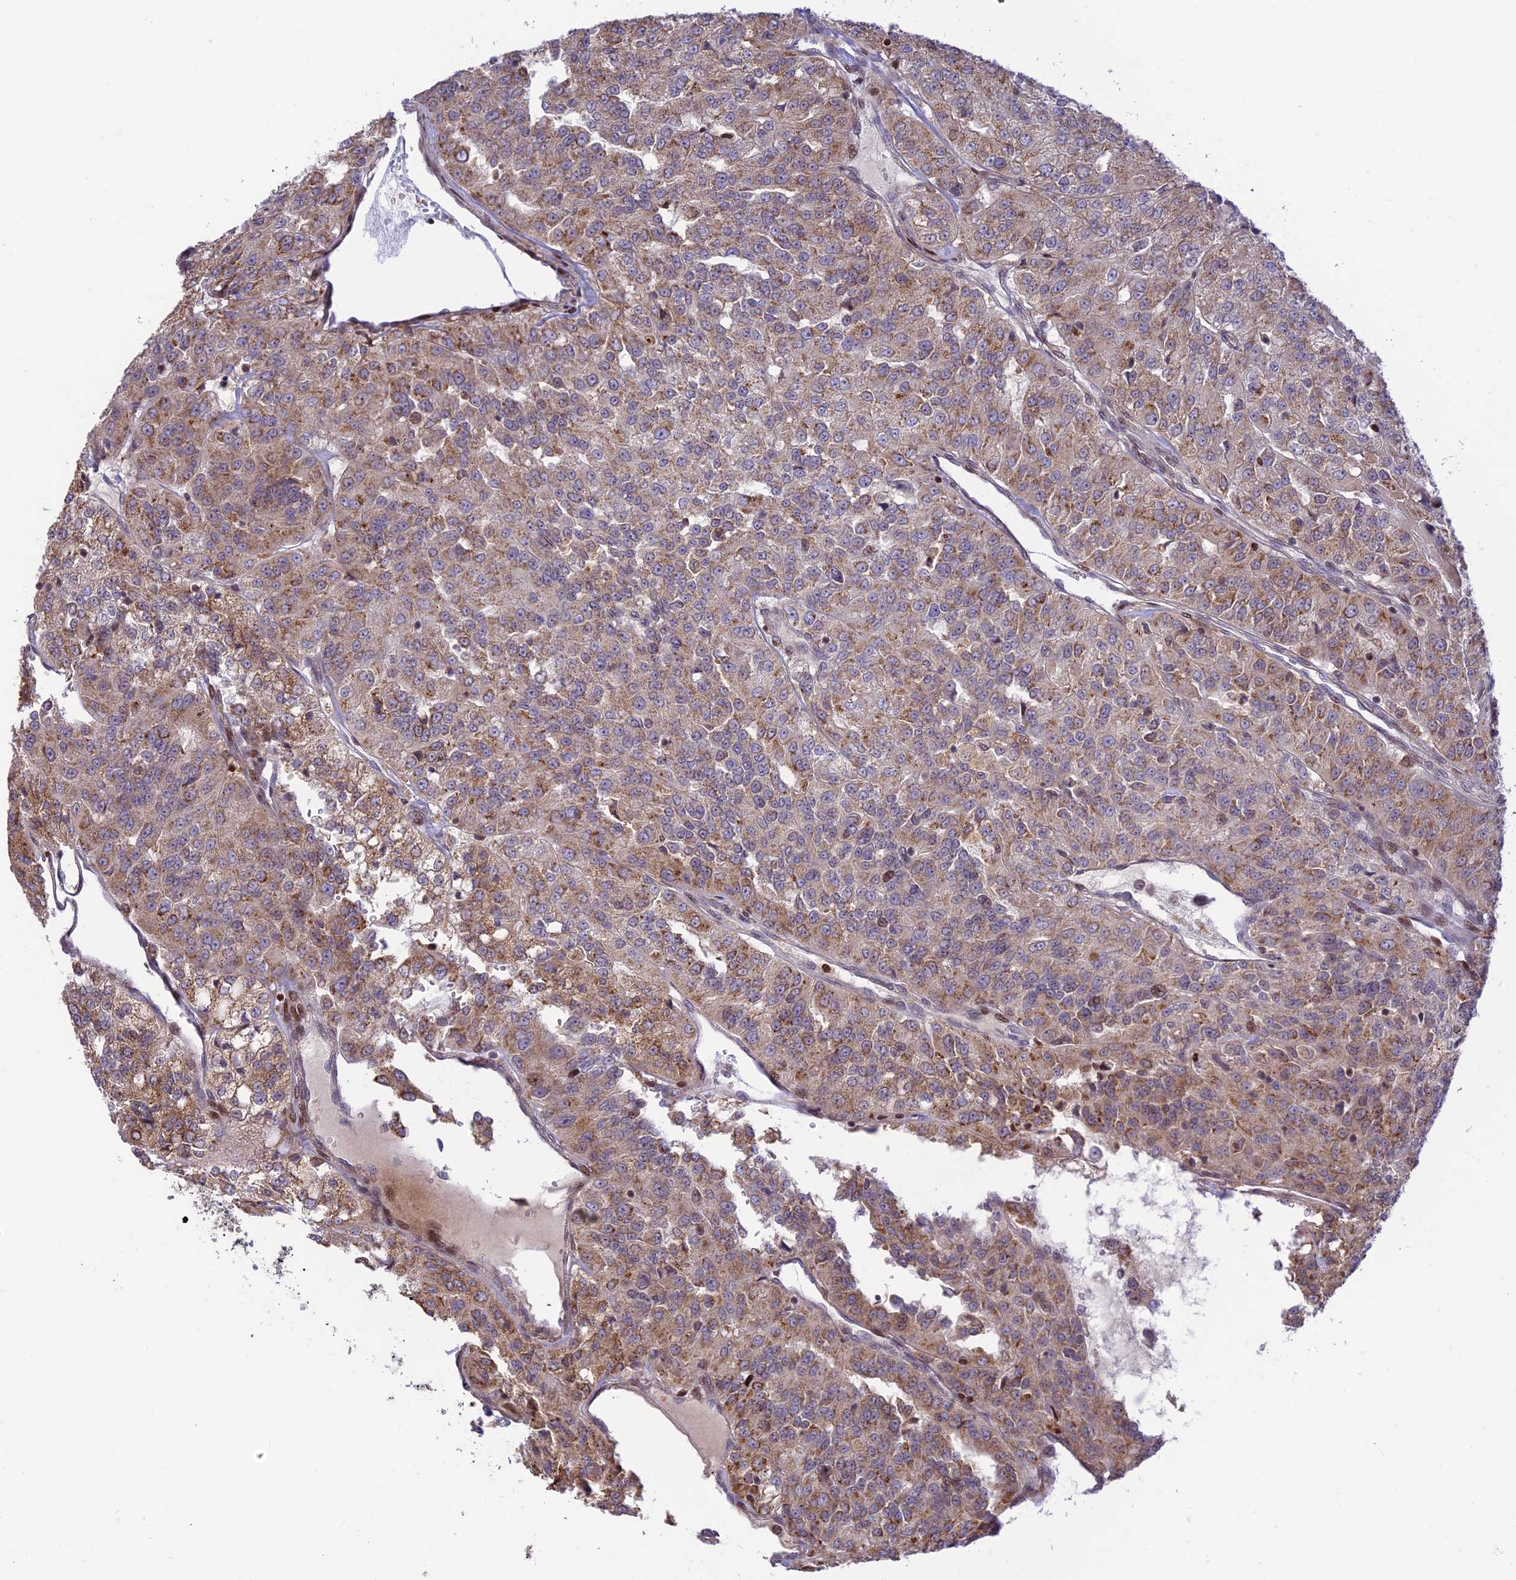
{"staining": {"intensity": "moderate", "quantity": ">75%", "location": "cytoplasmic/membranous"}, "tissue": "renal cancer", "cell_type": "Tumor cells", "image_type": "cancer", "snomed": [{"axis": "morphology", "description": "Adenocarcinoma, NOS"}, {"axis": "topography", "description": "Kidney"}], "caption": "Renal adenocarcinoma stained with IHC displays moderate cytoplasmic/membranous positivity in approximately >75% of tumor cells.", "gene": "FAM186B", "patient": {"sex": "female", "age": 63}}